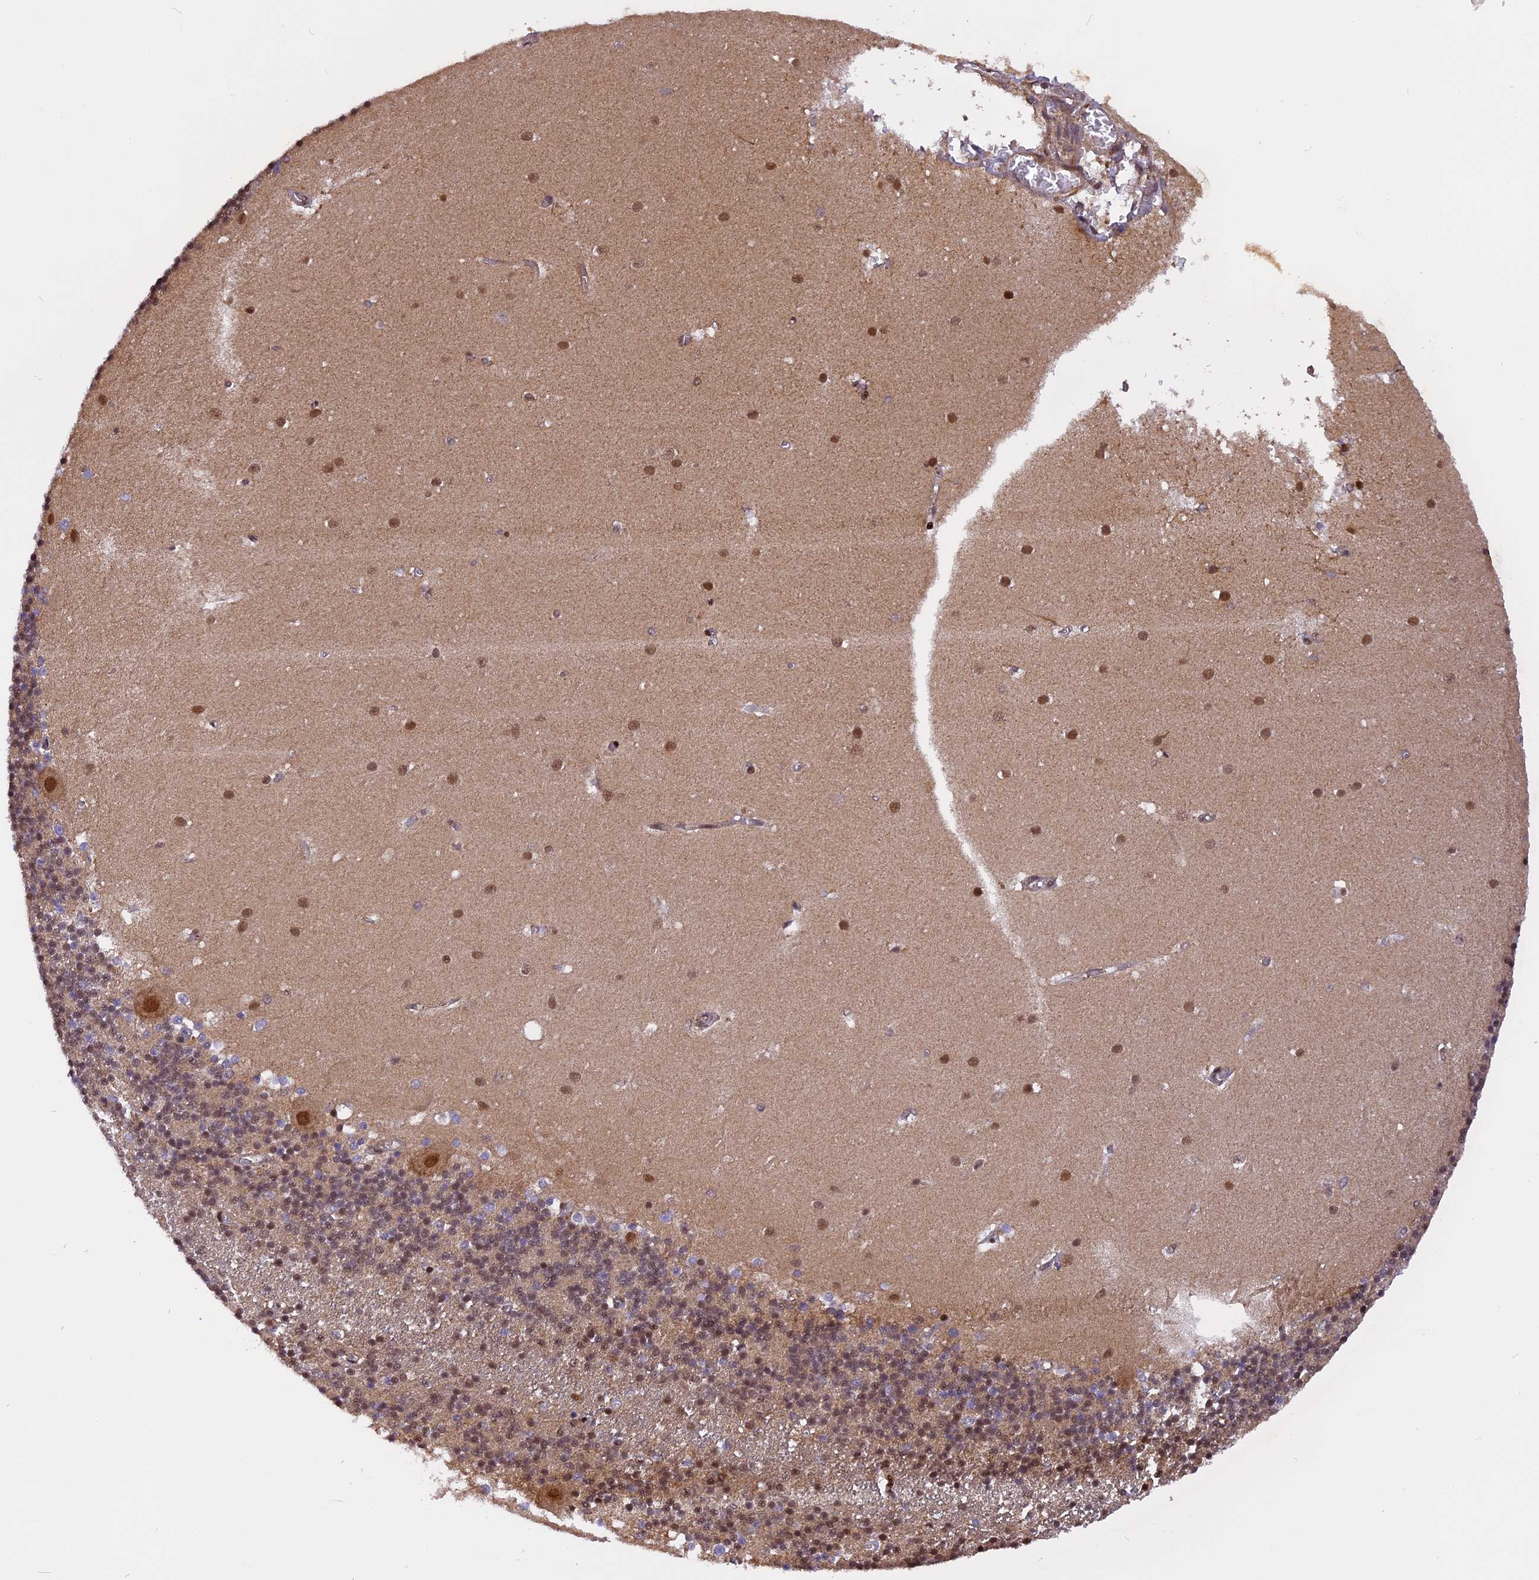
{"staining": {"intensity": "weak", "quantity": "25%-75%", "location": "cytoplasmic/membranous,nuclear"}, "tissue": "cerebellum", "cell_type": "Cells in granular layer", "image_type": "normal", "snomed": [{"axis": "morphology", "description": "Normal tissue, NOS"}, {"axis": "topography", "description": "Cerebellum"}], "caption": "Weak cytoplasmic/membranous,nuclear positivity is appreciated in approximately 25%-75% of cells in granular layer in benign cerebellum.", "gene": "MICALL1", "patient": {"sex": "male", "age": 54}}